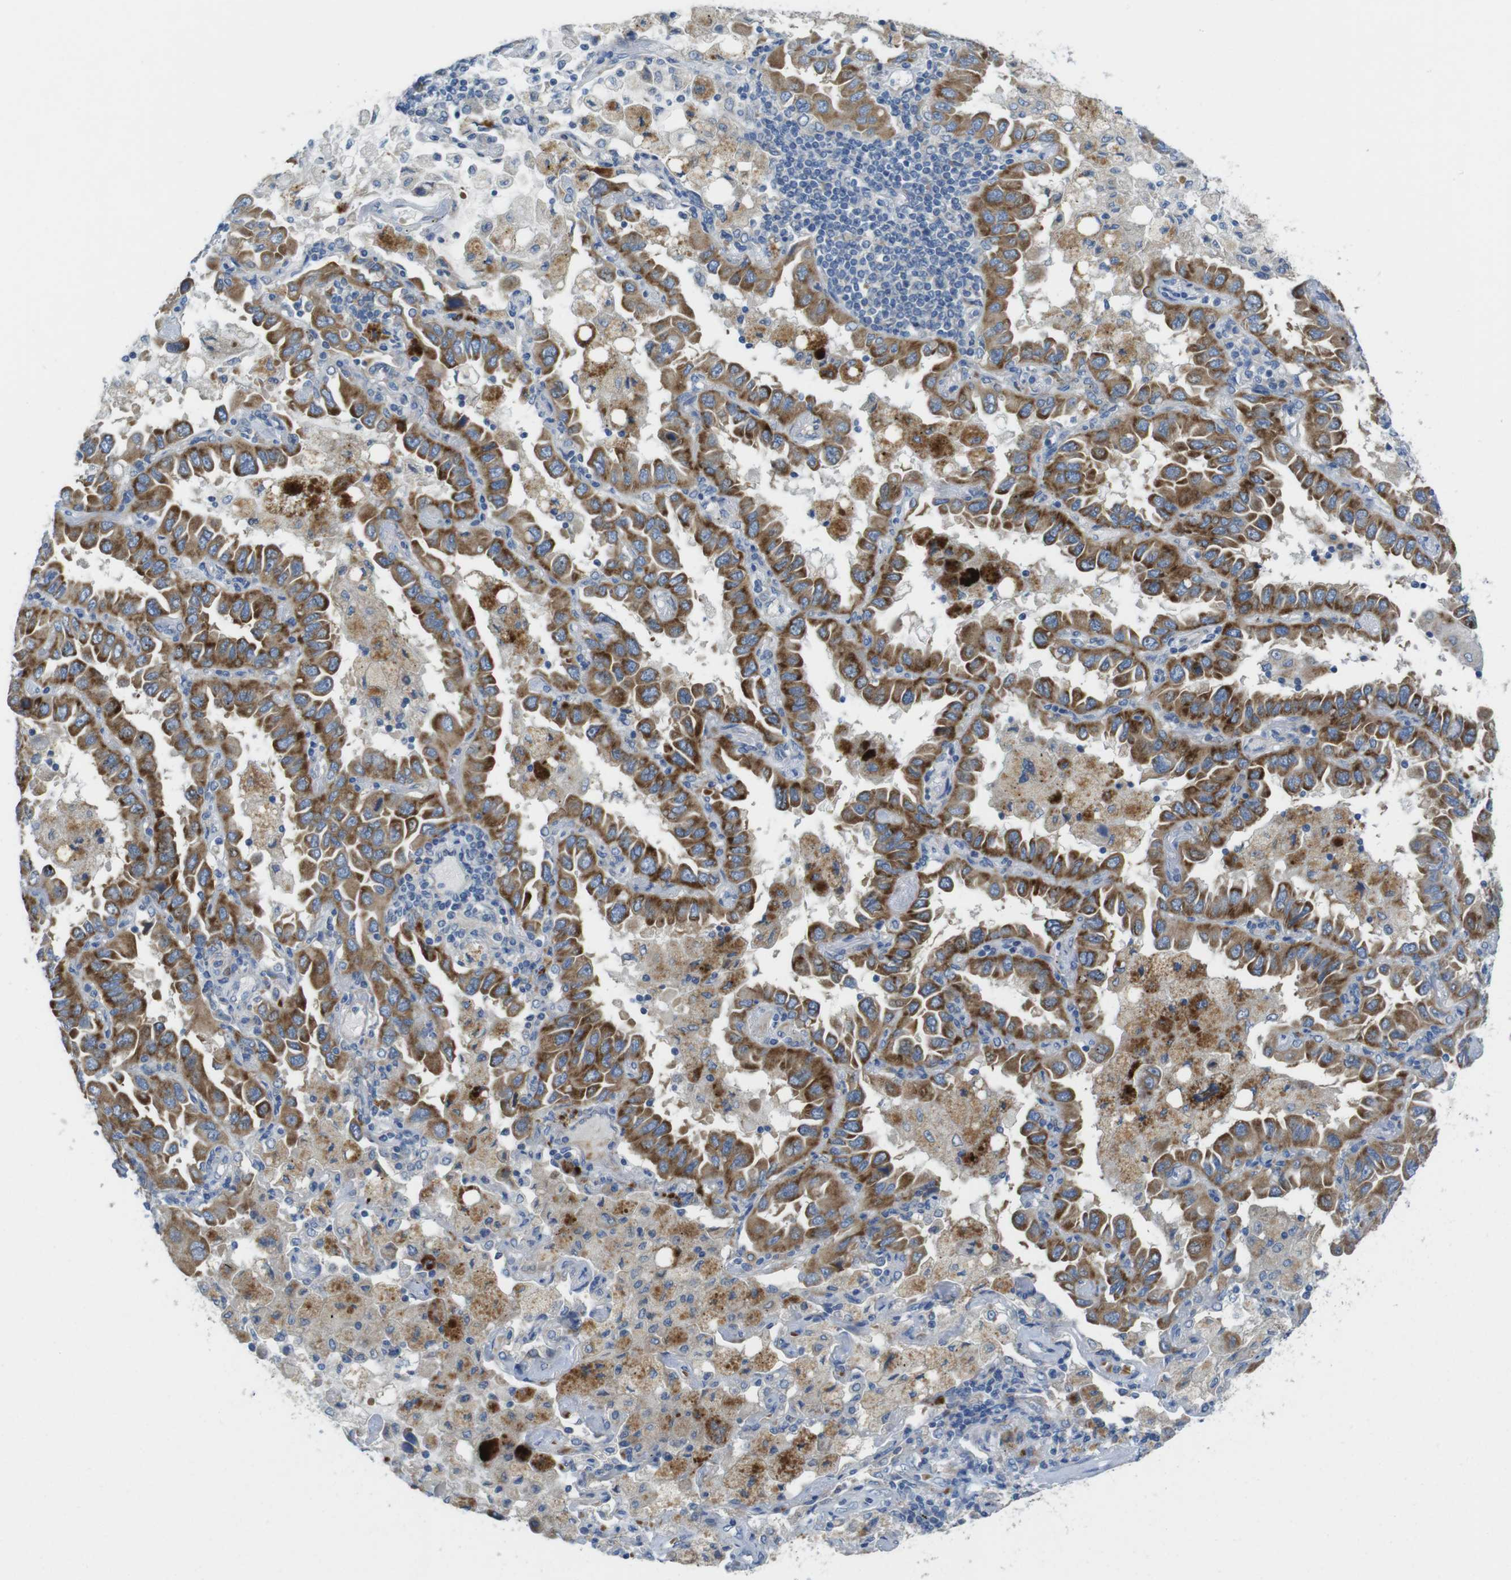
{"staining": {"intensity": "moderate", "quantity": ">75%", "location": "cytoplasmic/membranous"}, "tissue": "lung cancer", "cell_type": "Tumor cells", "image_type": "cancer", "snomed": [{"axis": "morphology", "description": "Adenocarcinoma, NOS"}, {"axis": "topography", "description": "Lung"}], "caption": "Immunohistochemistry staining of lung adenocarcinoma, which exhibits medium levels of moderate cytoplasmic/membranous expression in about >75% of tumor cells indicating moderate cytoplasmic/membranous protein positivity. The staining was performed using DAB (3,3'-diaminobenzidine) (brown) for protein detection and nuclei were counterstained in hematoxylin (blue).", "gene": "TMEM234", "patient": {"sex": "male", "age": 64}}